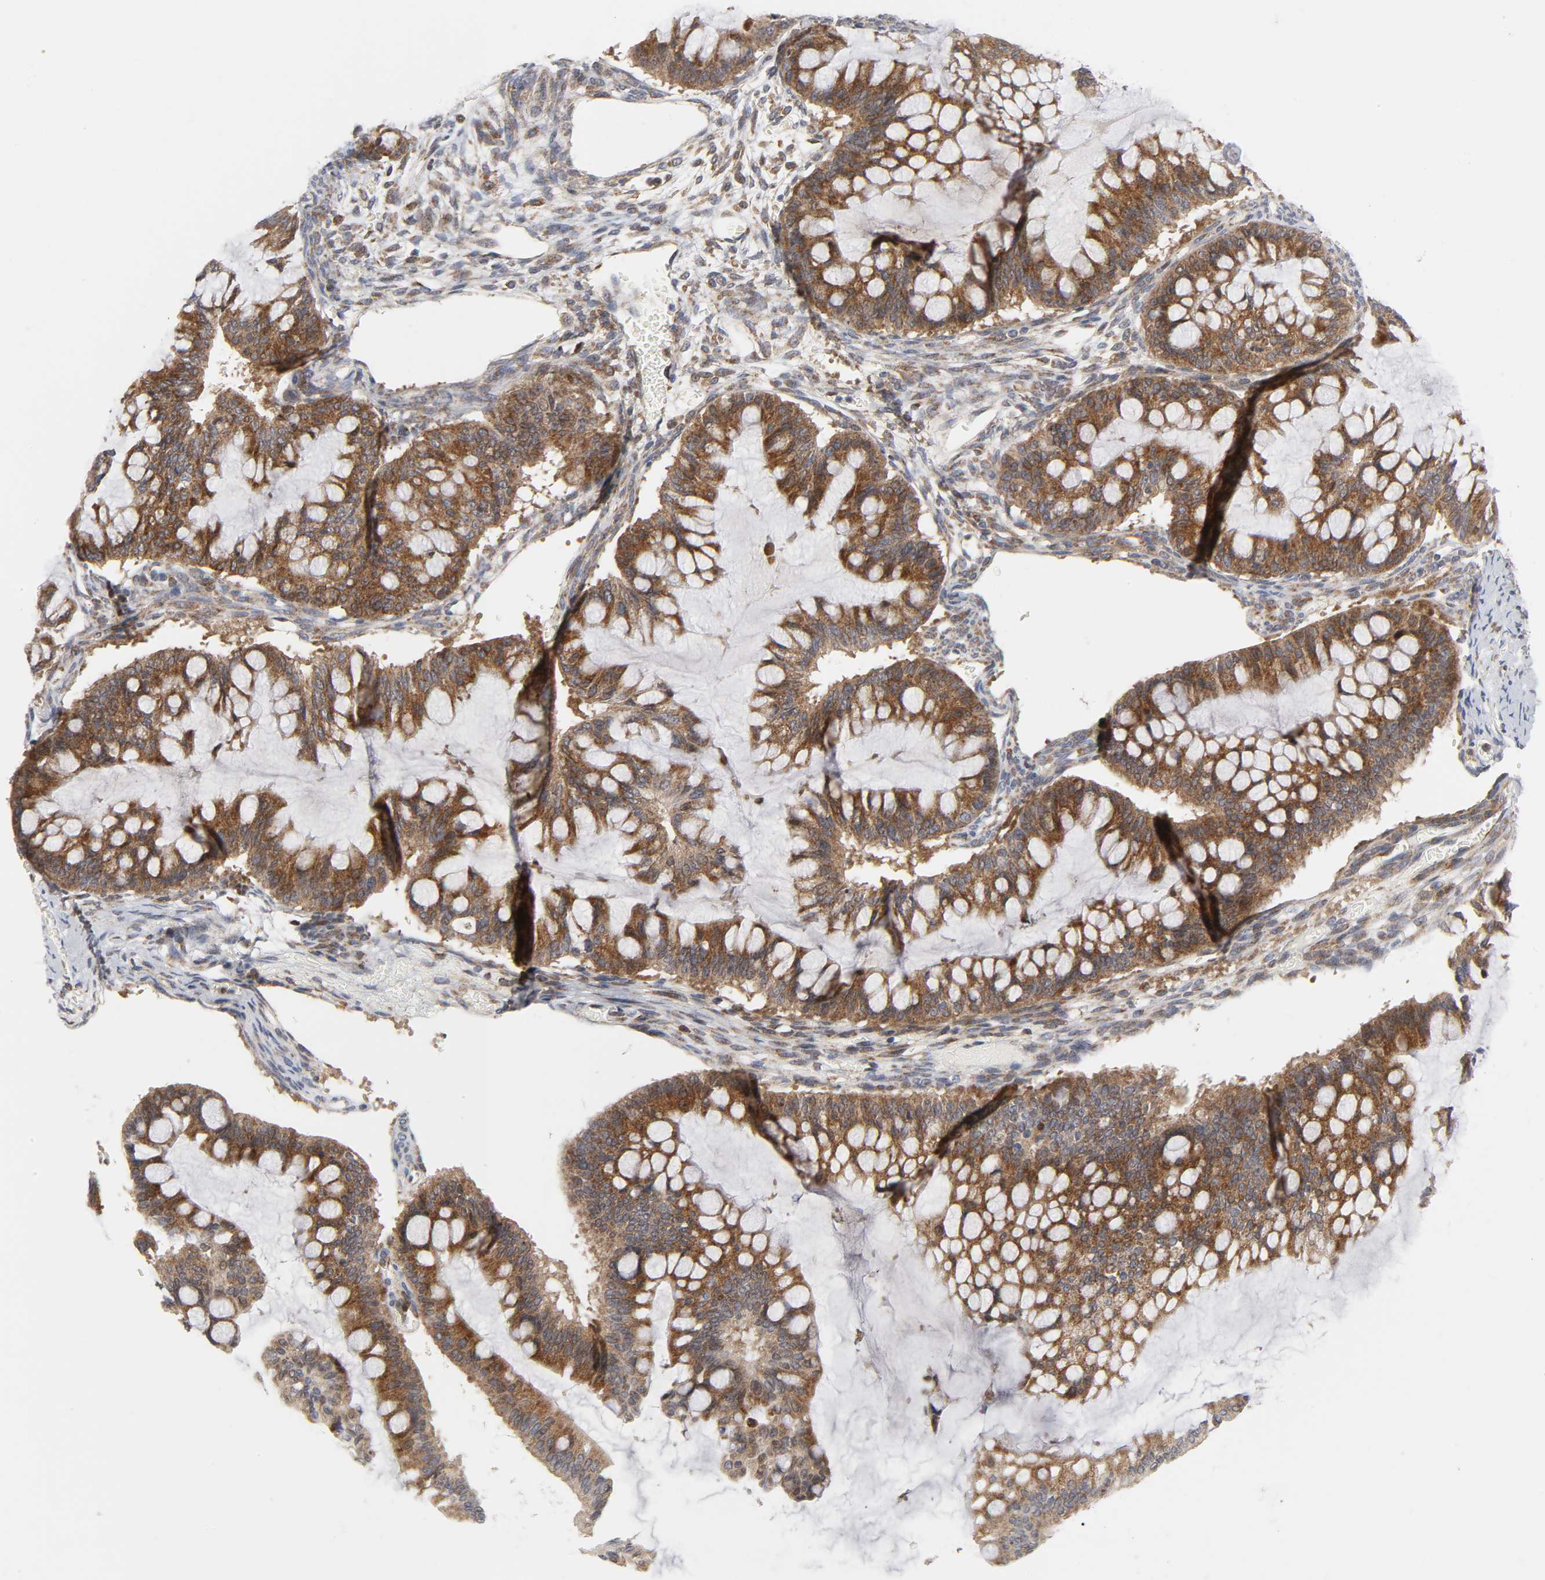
{"staining": {"intensity": "moderate", "quantity": ">75%", "location": "cytoplasmic/membranous"}, "tissue": "ovarian cancer", "cell_type": "Tumor cells", "image_type": "cancer", "snomed": [{"axis": "morphology", "description": "Cystadenocarcinoma, mucinous, NOS"}, {"axis": "topography", "description": "Ovary"}], "caption": "Tumor cells demonstrate moderate cytoplasmic/membranous positivity in about >75% of cells in ovarian mucinous cystadenocarcinoma. (DAB (3,3'-diaminobenzidine) = brown stain, brightfield microscopy at high magnification).", "gene": "BAX", "patient": {"sex": "female", "age": 73}}